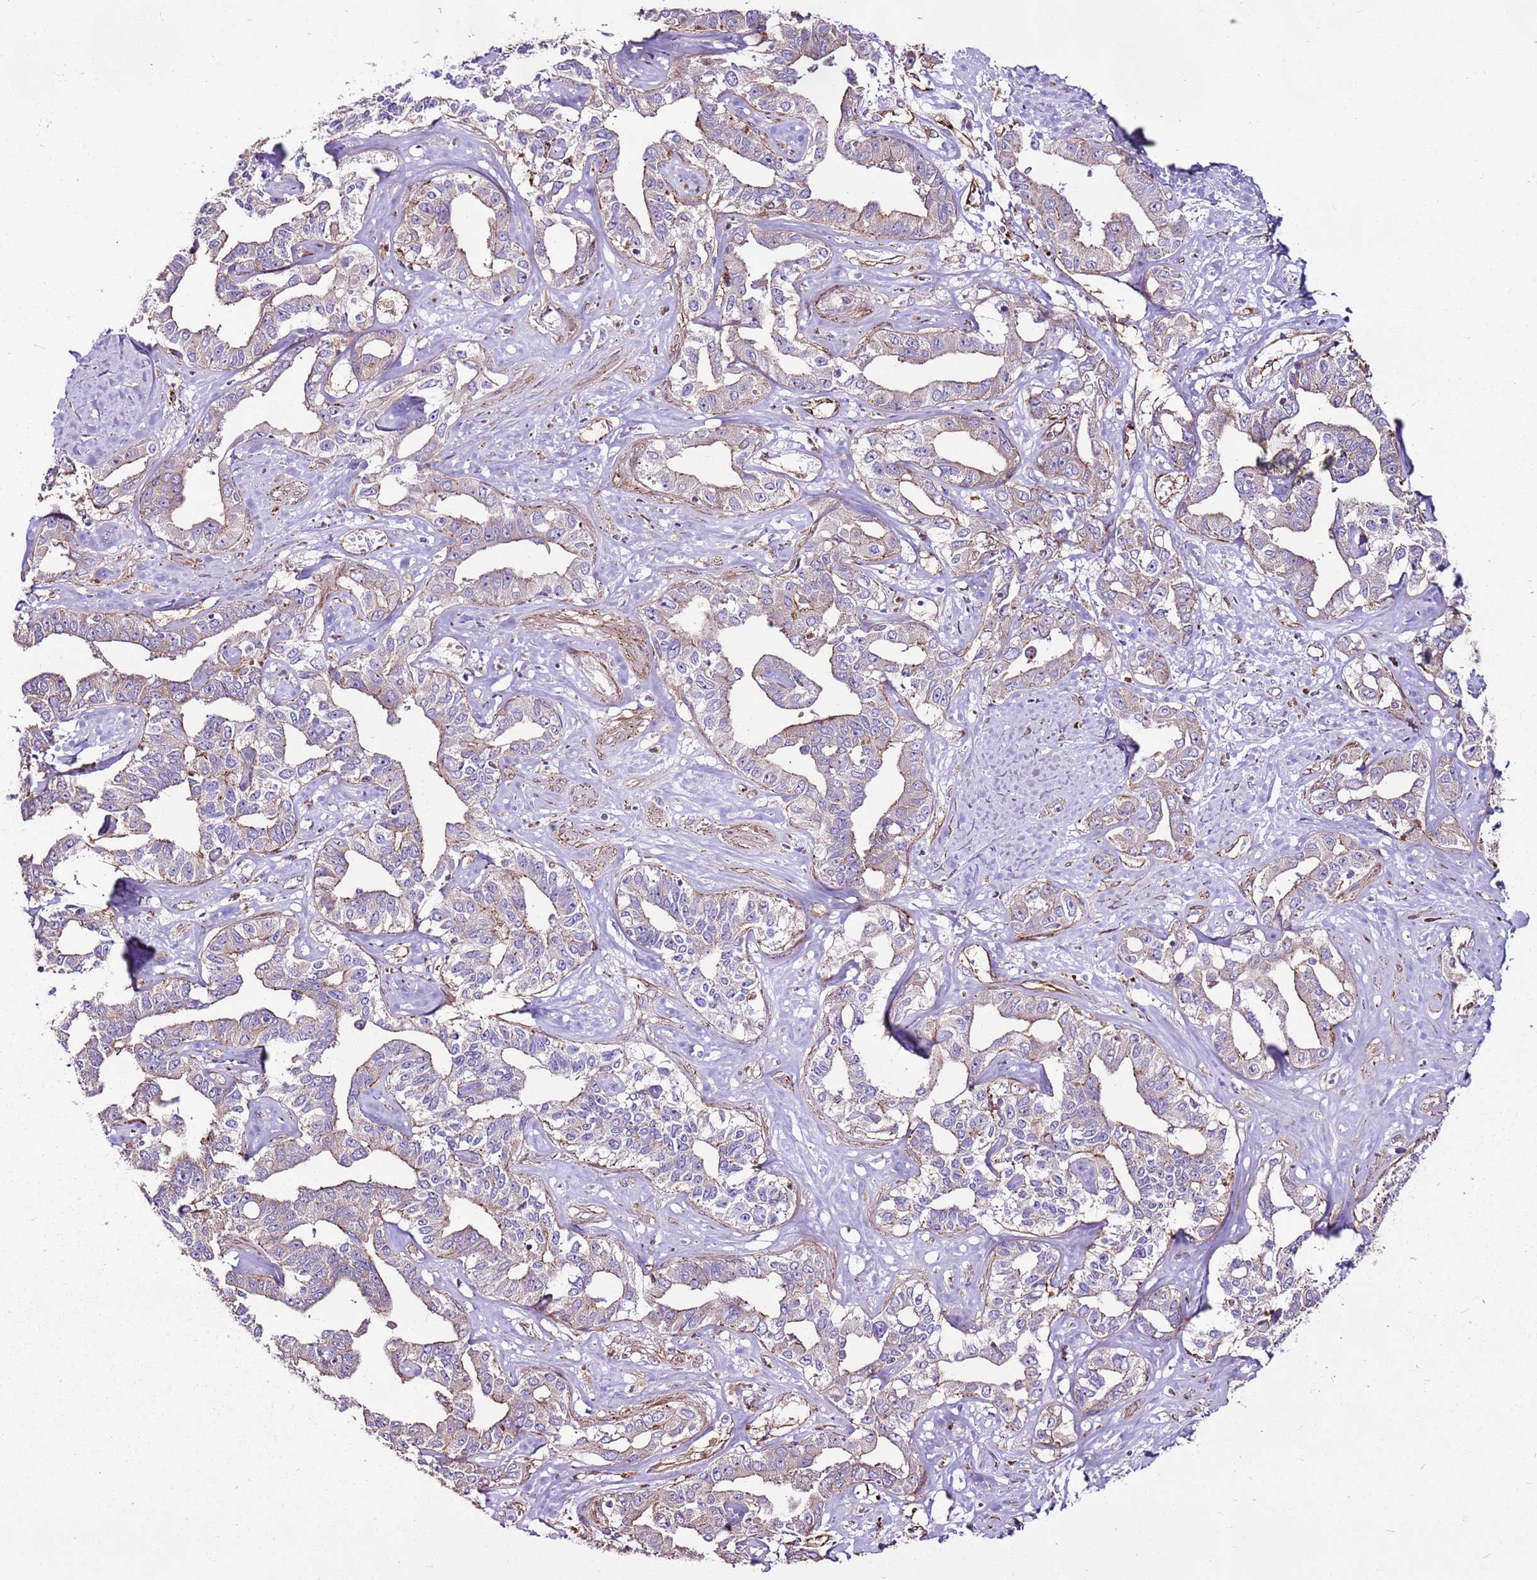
{"staining": {"intensity": "weak", "quantity": "25%-75%", "location": "cytoplasmic/membranous"}, "tissue": "liver cancer", "cell_type": "Tumor cells", "image_type": "cancer", "snomed": [{"axis": "morphology", "description": "Cholangiocarcinoma"}, {"axis": "topography", "description": "Liver"}], "caption": "DAB immunohistochemical staining of liver cholangiocarcinoma shows weak cytoplasmic/membranous protein staining in approximately 25%-75% of tumor cells.", "gene": "ZNF827", "patient": {"sex": "male", "age": 59}}